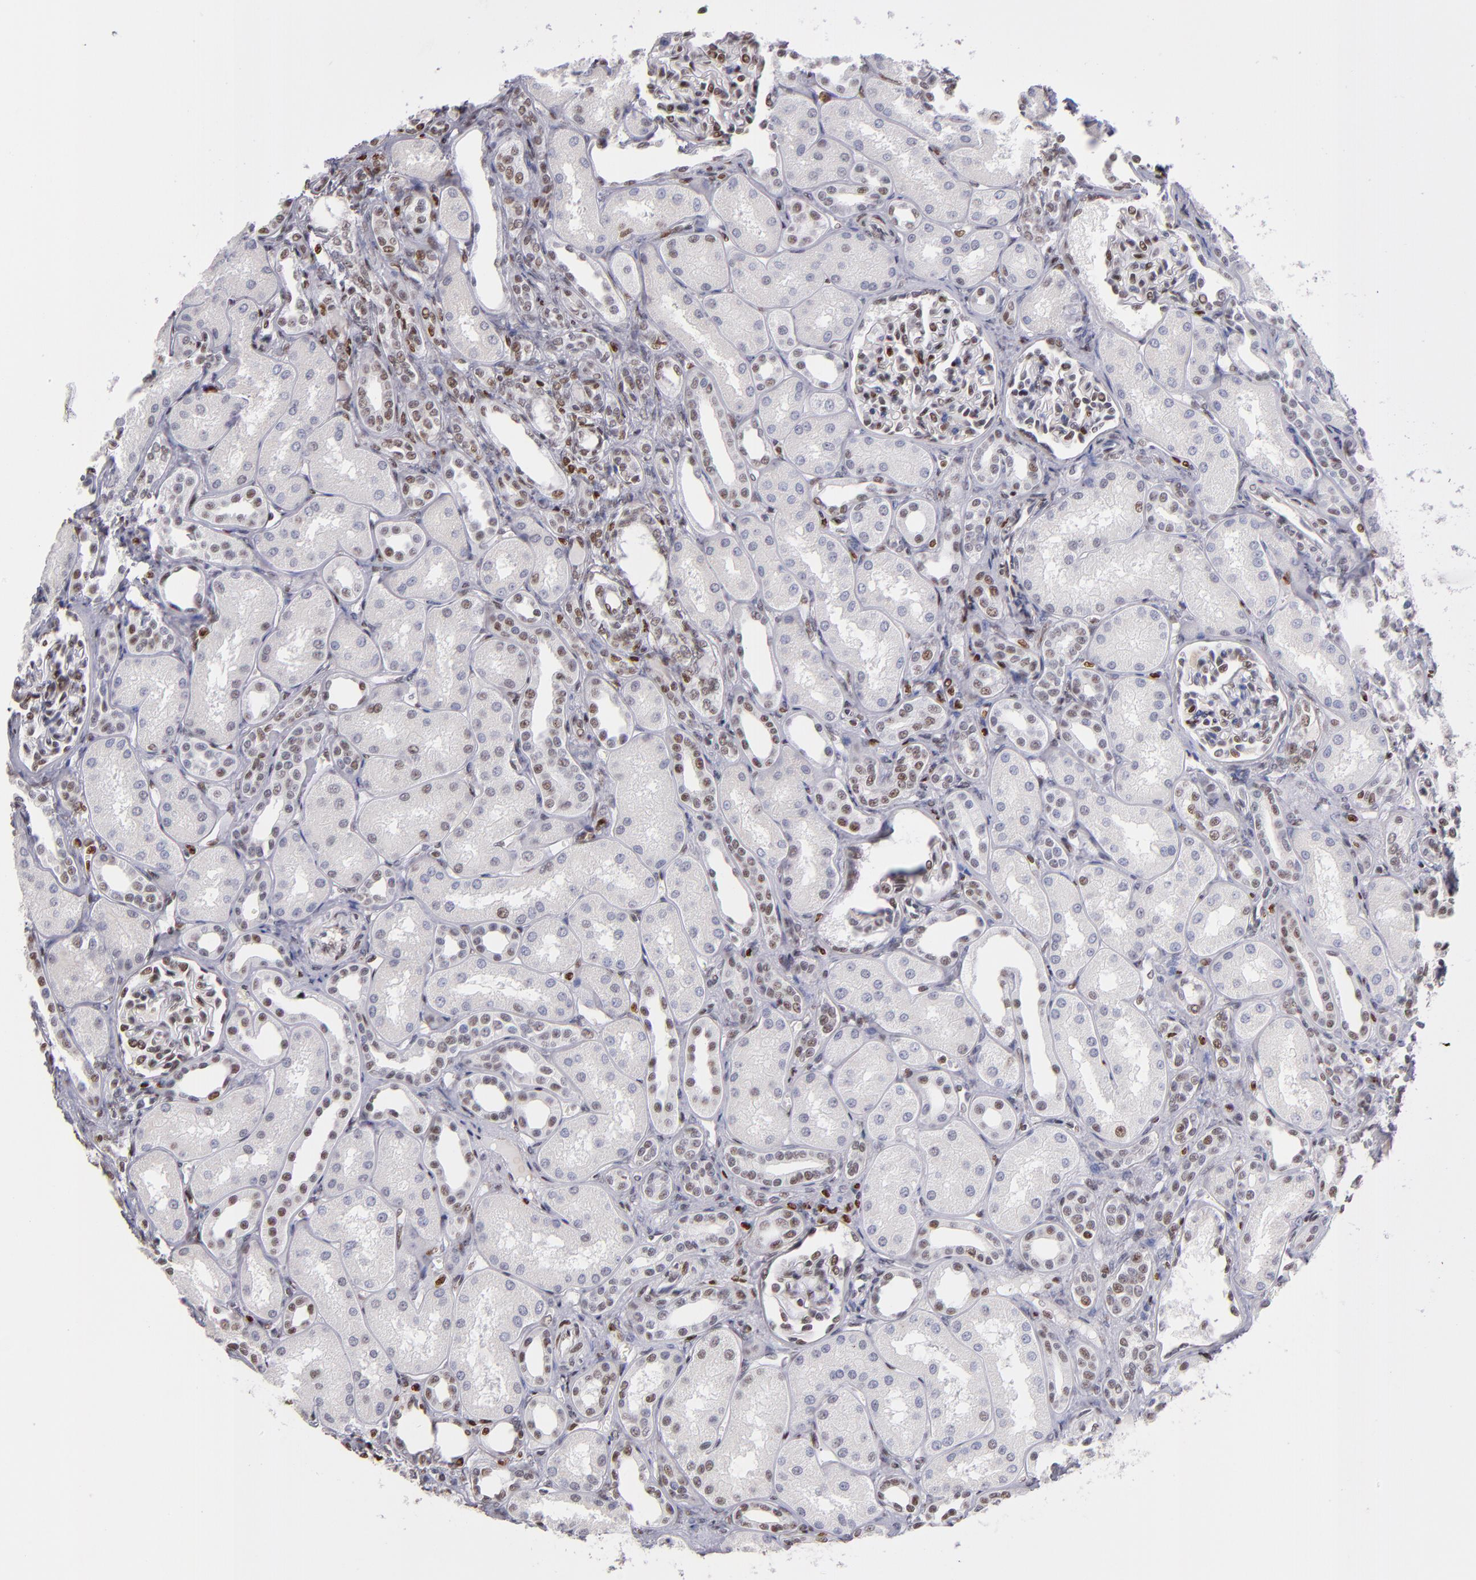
{"staining": {"intensity": "moderate", "quantity": "25%-75%", "location": "nuclear"}, "tissue": "kidney", "cell_type": "Cells in glomeruli", "image_type": "normal", "snomed": [{"axis": "morphology", "description": "Normal tissue, NOS"}, {"axis": "topography", "description": "Kidney"}], "caption": "Kidney stained with a brown dye exhibits moderate nuclear positive expression in approximately 25%-75% of cells in glomeruli.", "gene": "POLA1", "patient": {"sex": "male", "age": 7}}